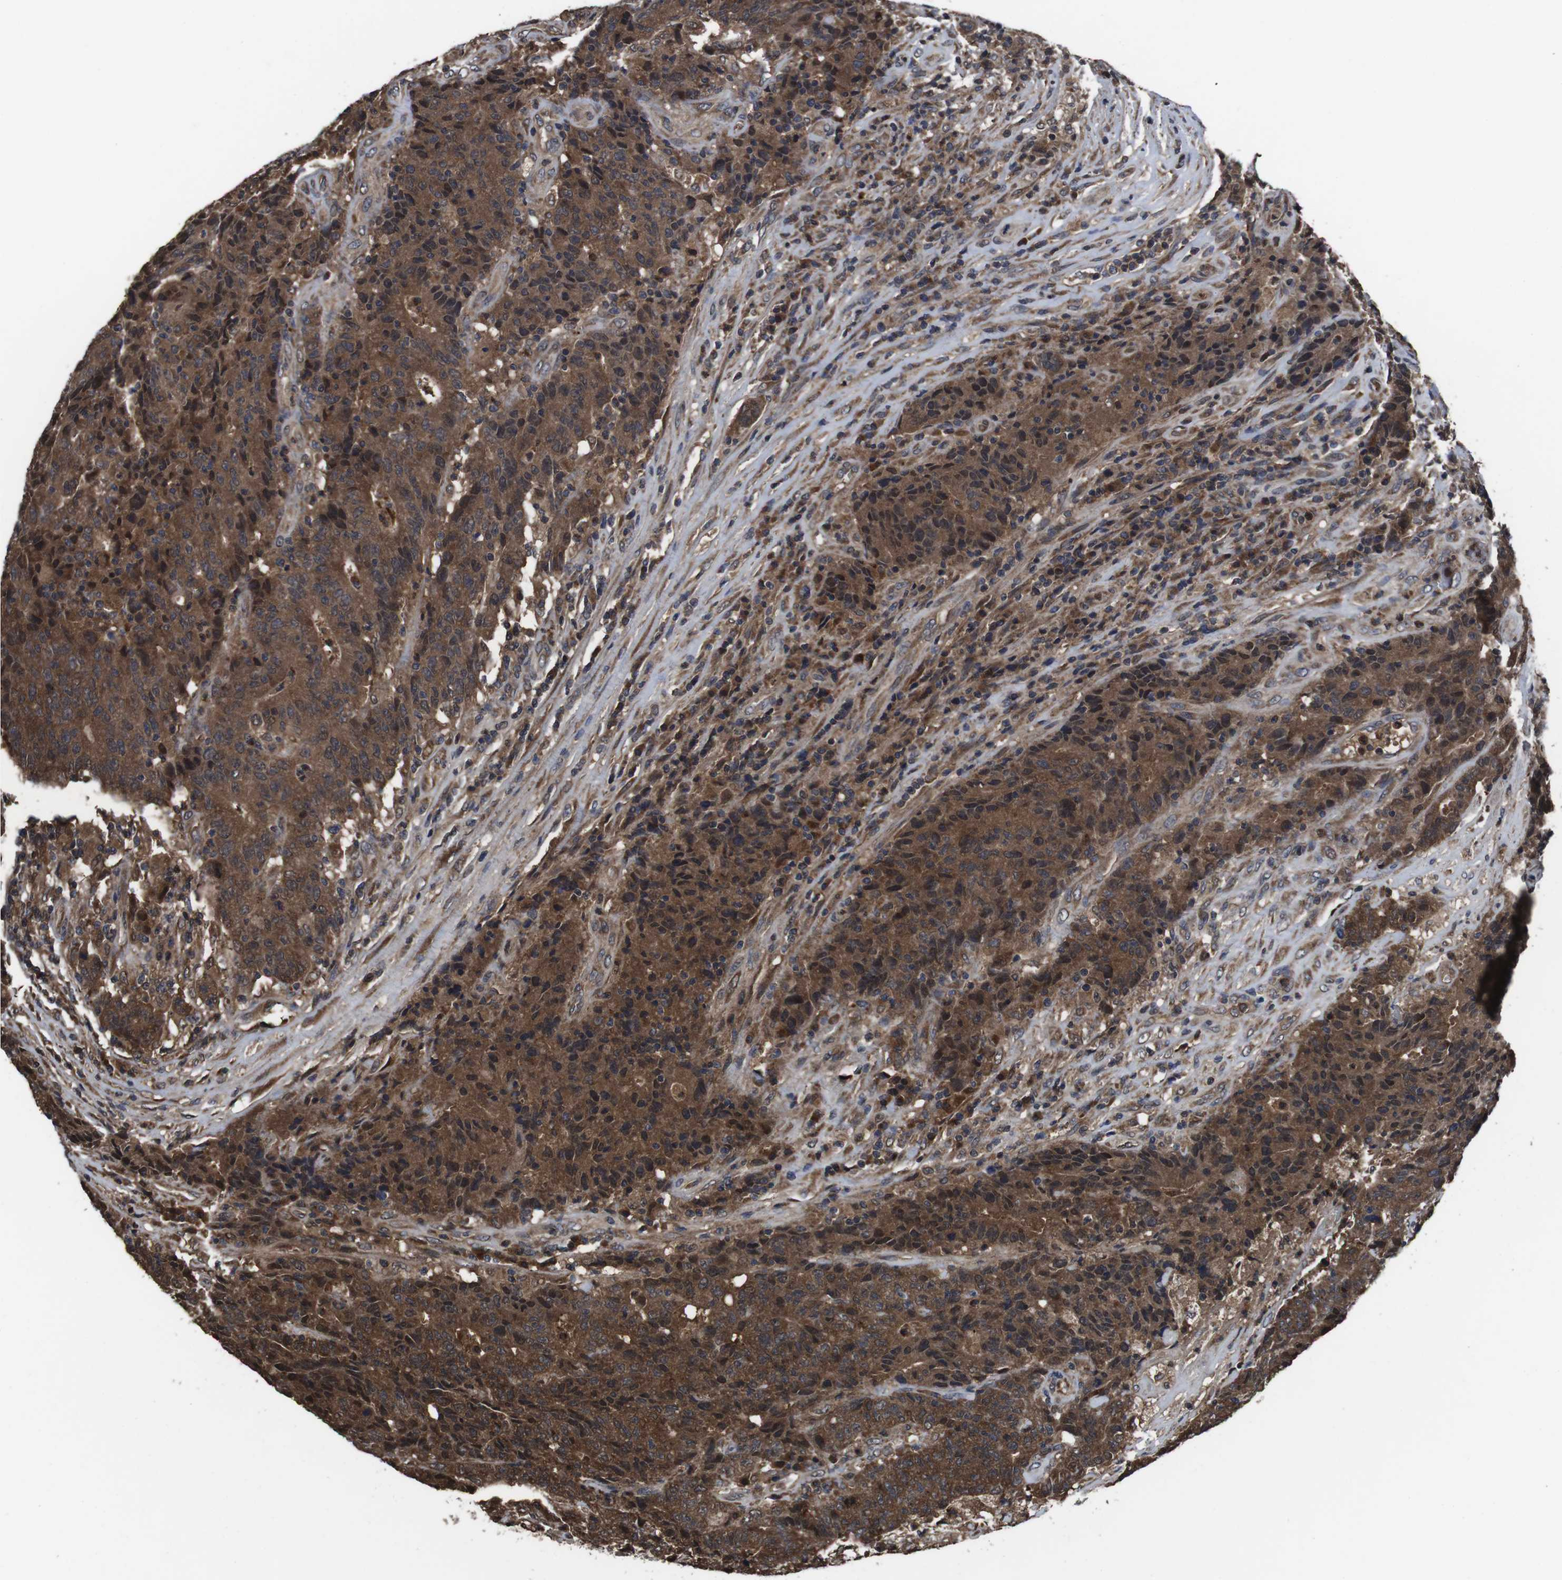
{"staining": {"intensity": "strong", "quantity": ">75%", "location": "cytoplasmic/membranous"}, "tissue": "colorectal cancer", "cell_type": "Tumor cells", "image_type": "cancer", "snomed": [{"axis": "morphology", "description": "Normal tissue, NOS"}, {"axis": "morphology", "description": "Adenocarcinoma, NOS"}, {"axis": "topography", "description": "Colon"}], "caption": "Protein expression by IHC exhibits strong cytoplasmic/membranous staining in approximately >75% of tumor cells in colorectal cancer. The staining was performed using DAB to visualize the protein expression in brown, while the nuclei were stained in blue with hematoxylin (Magnification: 20x).", "gene": "CXCL11", "patient": {"sex": "female", "age": 75}}